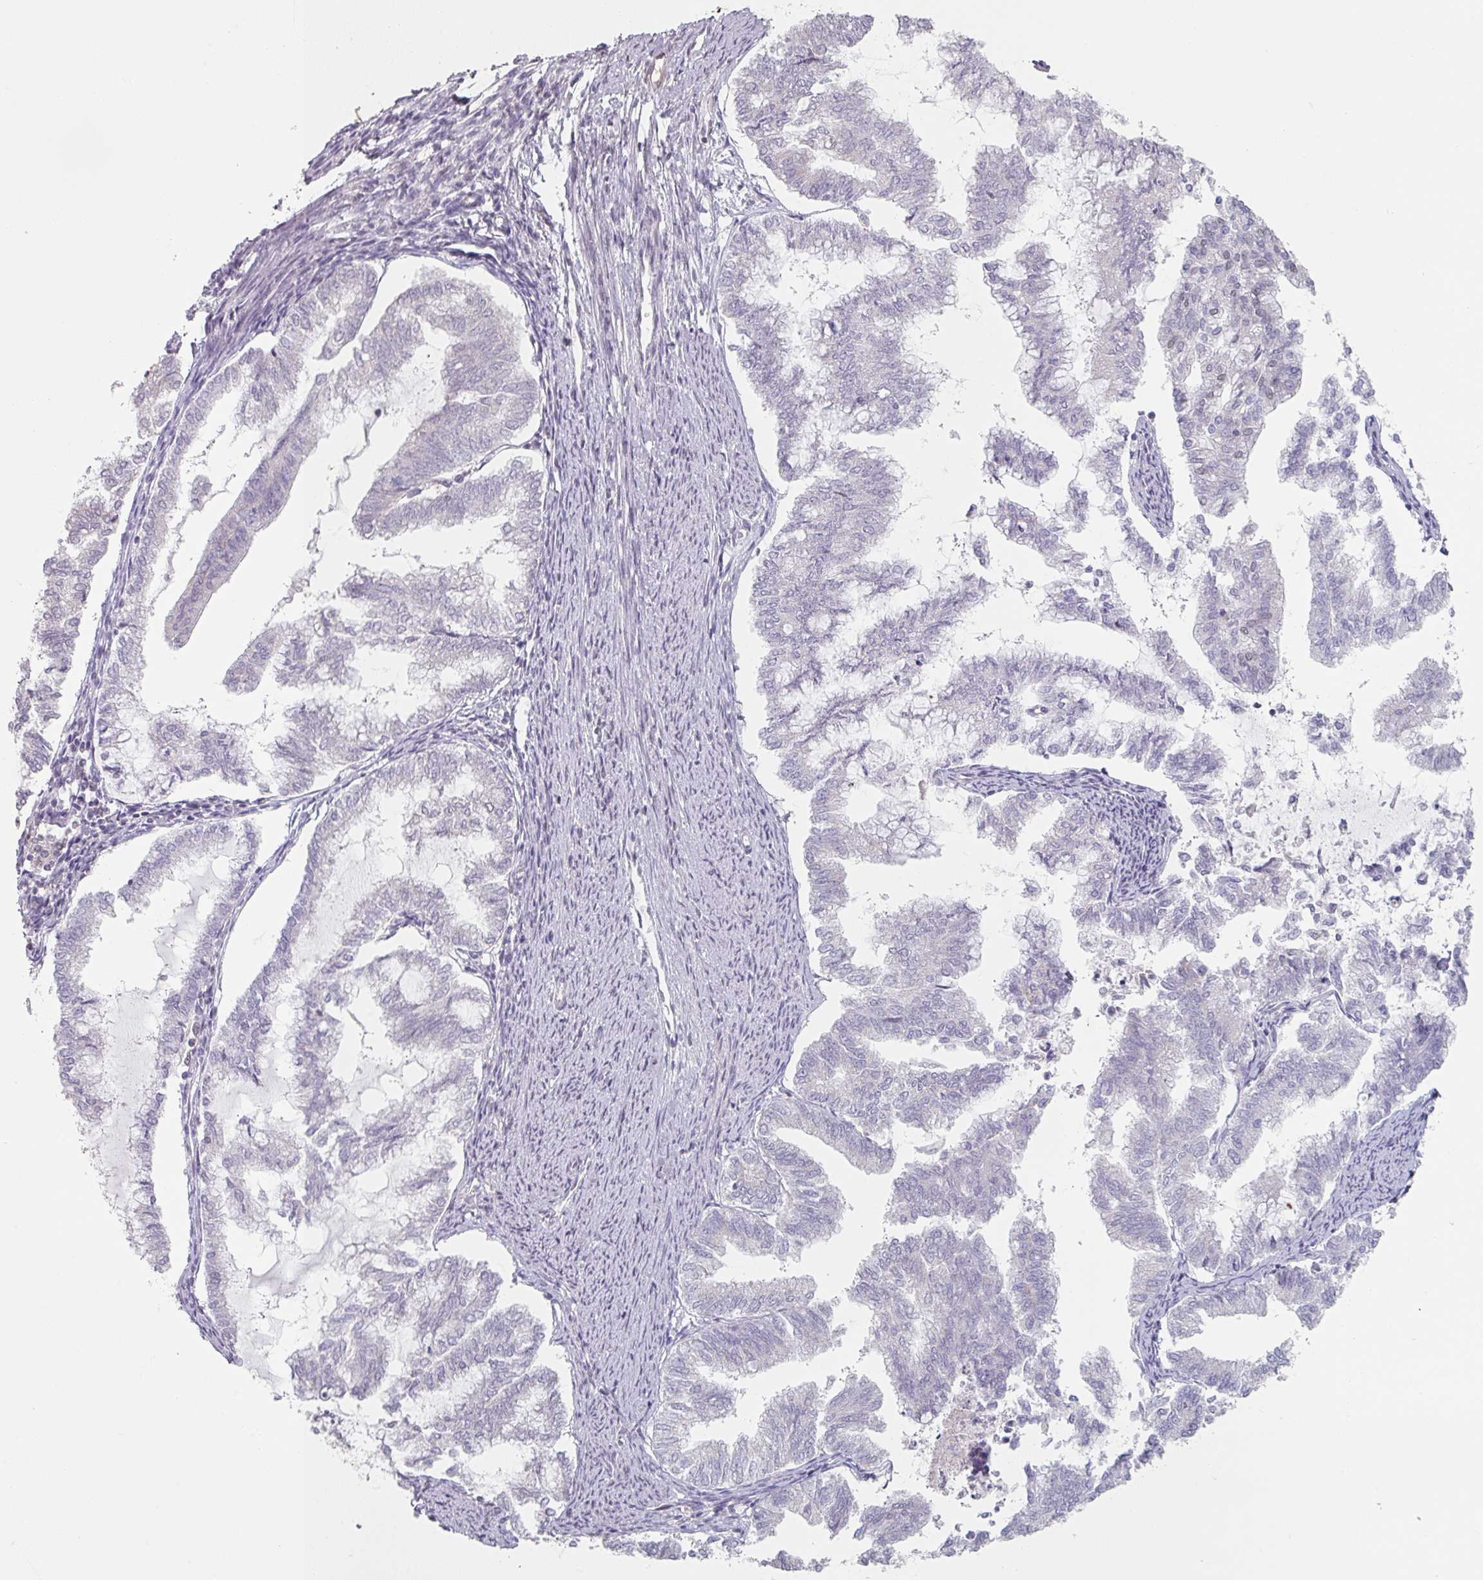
{"staining": {"intensity": "negative", "quantity": "none", "location": "none"}, "tissue": "endometrial cancer", "cell_type": "Tumor cells", "image_type": "cancer", "snomed": [{"axis": "morphology", "description": "Adenocarcinoma, NOS"}, {"axis": "topography", "description": "Endometrium"}], "caption": "This is an immunohistochemistry image of human adenocarcinoma (endometrial). There is no staining in tumor cells.", "gene": "SPRR1A", "patient": {"sex": "female", "age": 79}}